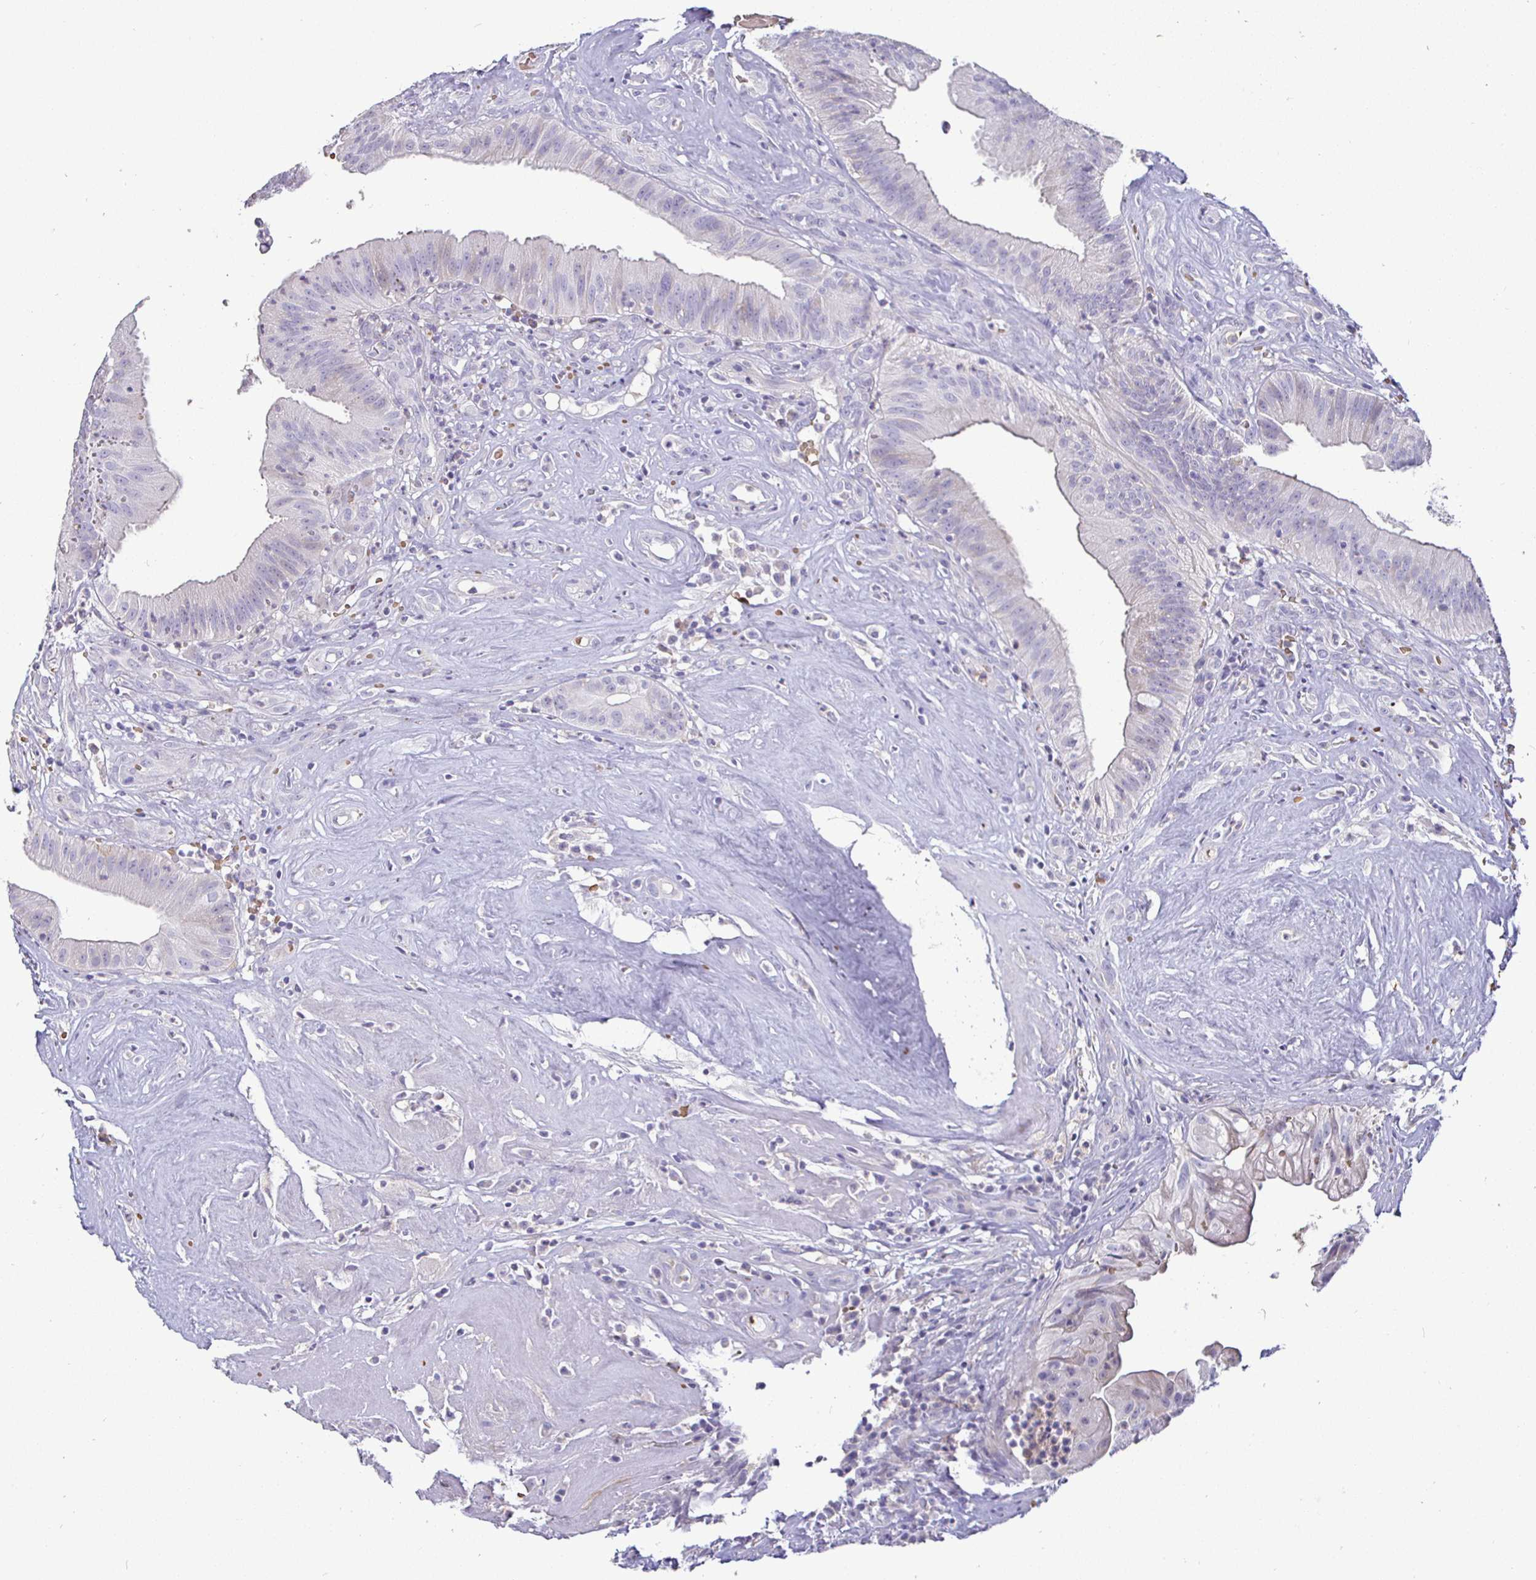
{"staining": {"intensity": "negative", "quantity": "none", "location": "none"}, "tissue": "head and neck cancer", "cell_type": "Tumor cells", "image_type": "cancer", "snomed": [{"axis": "morphology", "description": "Adenocarcinoma, NOS"}, {"axis": "topography", "description": "Head-Neck"}], "caption": "Head and neck adenocarcinoma stained for a protein using immunohistochemistry demonstrates no expression tumor cells.", "gene": "SIRPA", "patient": {"sex": "male", "age": 44}}